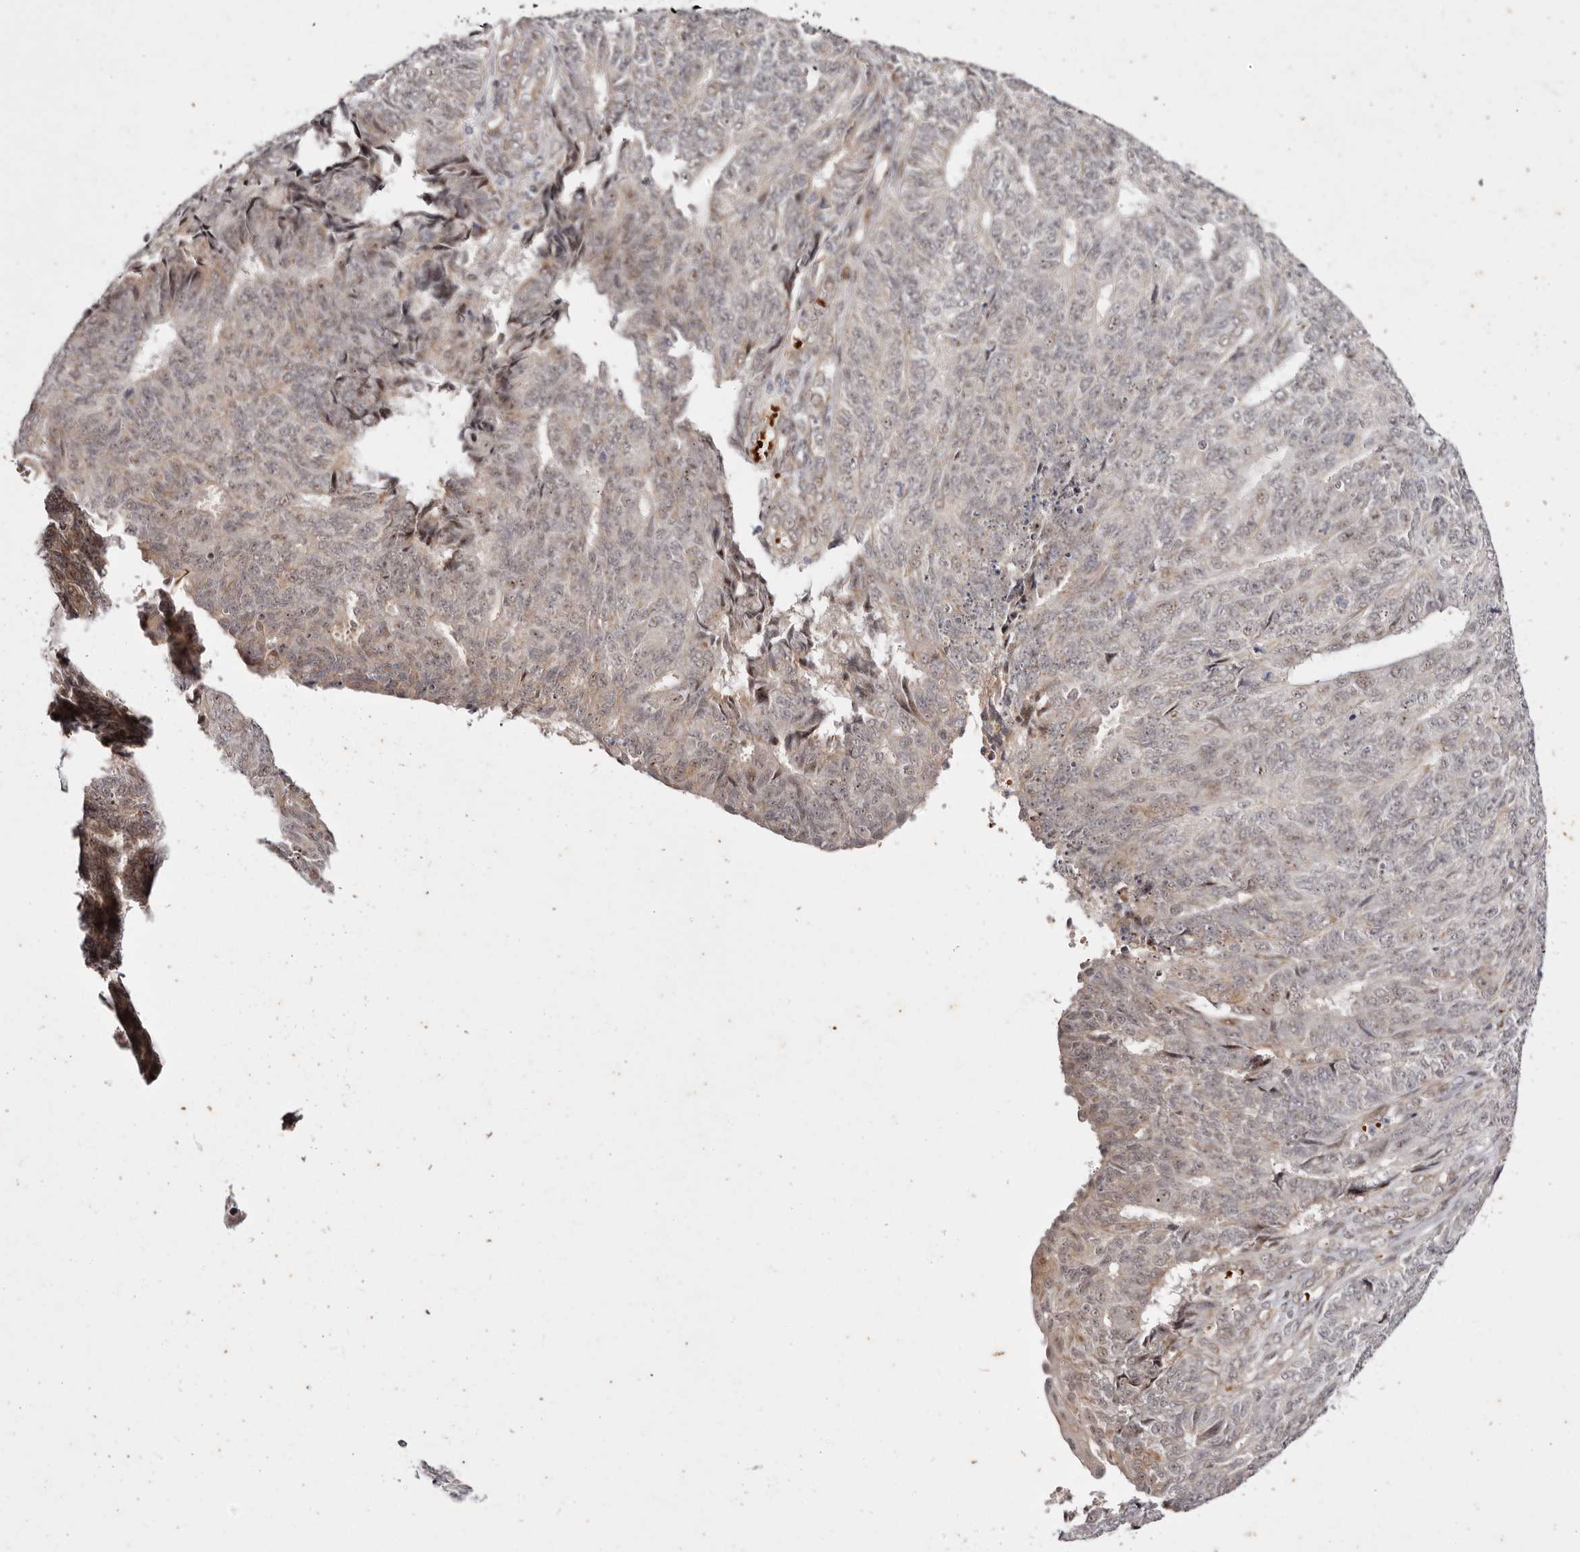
{"staining": {"intensity": "weak", "quantity": ">75%", "location": "nuclear"}, "tissue": "endometrial cancer", "cell_type": "Tumor cells", "image_type": "cancer", "snomed": [{"axis": "morphology", "description": "Adenocarcinoma, NOS"}, {"axis": "topography", "description": "Endometrium"}], "caption": "Adenocarcinoma (endometrial) stained for a protein (brown) displays weak nuclear positive positivity in about >75% of tumor cells.", "gene": "WRN", "patient": {"sex": "female", "age": 32}}